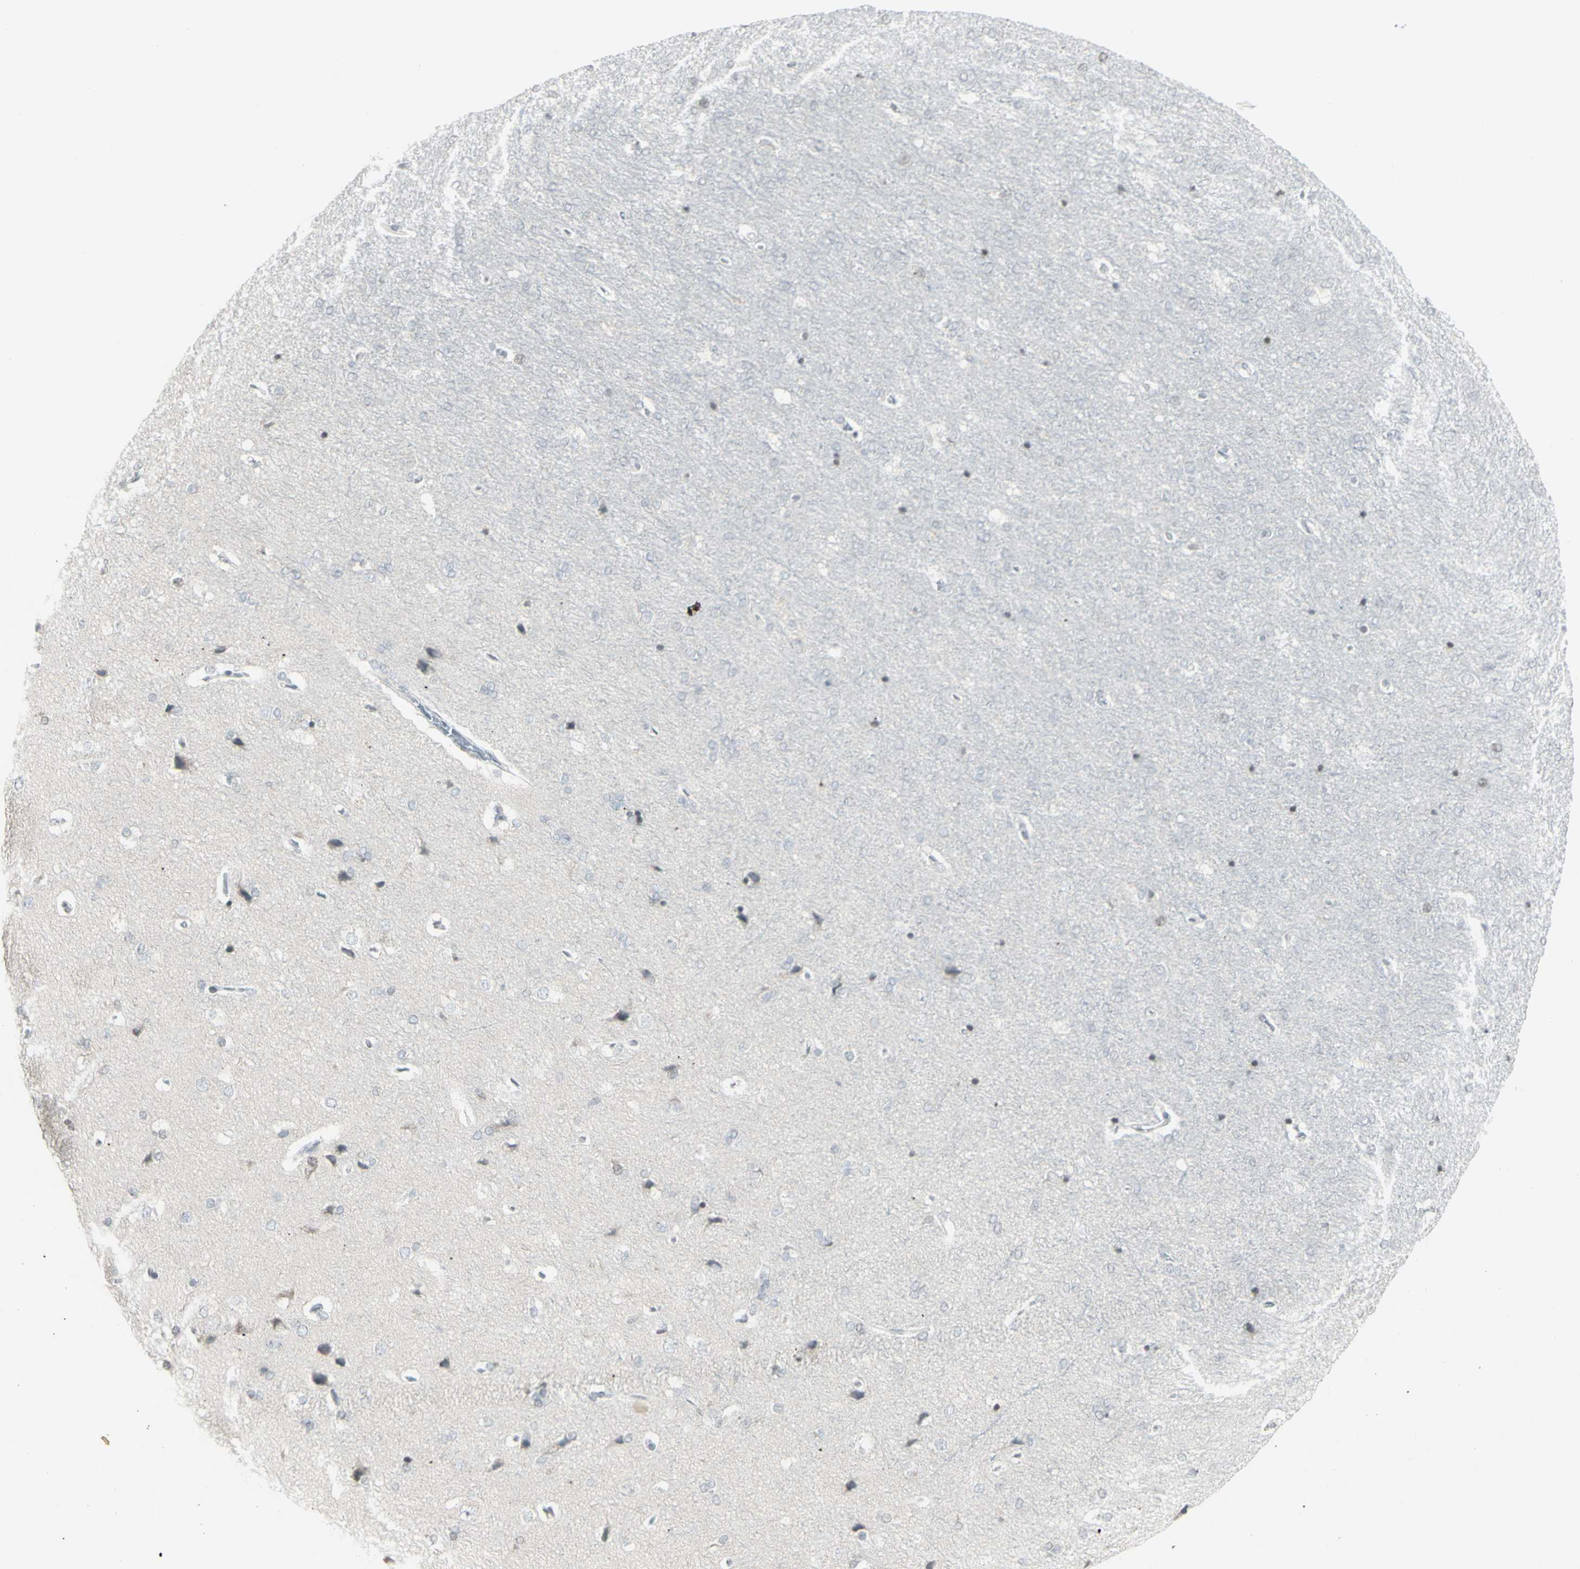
{"staining": {"intensity": "negative", "quantity": "none", "location": "none"}, "tissue": "cerebral cortex", "cell_type": "Endothelial cells", "image_type": "normal", "snomed": [{"axis": "morphology", "description": "Normal tissue, NOS"}, {"axis": "topography", "description": "Cerebral cortex"}], "caption": "Normal cerebral cortex was stained to show a protein in brown. There is no significant expression in endothelial cells. Brightfield microscopy of immunohistochemistry stained with DAB (3,3'-diaminobenzidine) (brown) and hematoxylin (blue), captured at high magnification.", "gene": "MUC5AC", "patient": {"sex": "male", "age": 62}}